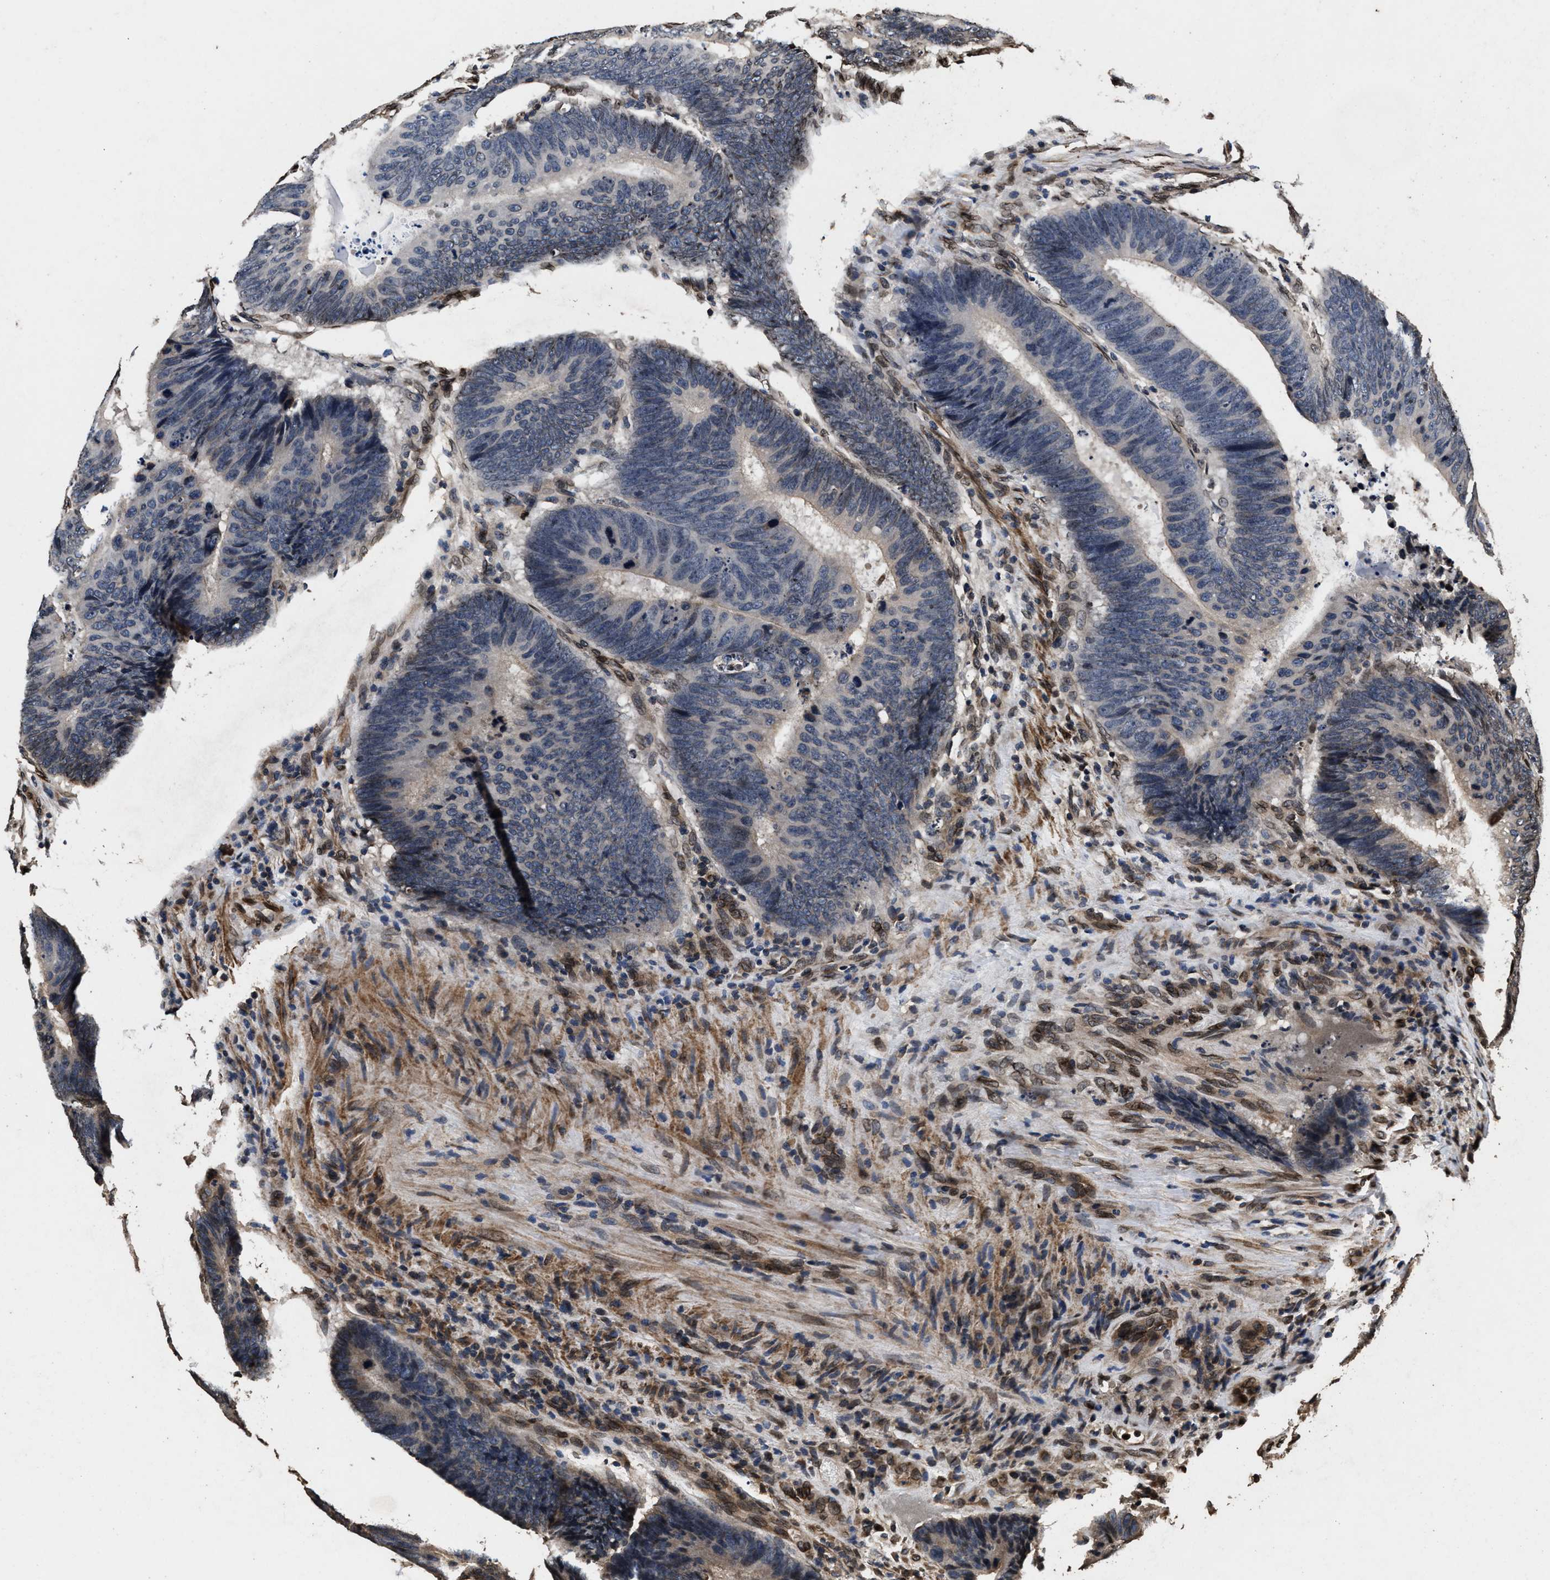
{"staining": {"intensity": "weak", "quantity": "<25%", "location": "cytoplasmic/membranous"}, "tissue": "colorectal cancer", "cell_type": "Tumor cells", "image_type": "cancer", "snomed": [{"axis": "morphology", "description": "Adenocarcinoma, NOS"}, {"axis": "topography", "description": "Colon"}], "caption": "Human colorectal cancer (adenocarcinoma) stained for a protein using immunohistochemistry (IHC) reveals no expression in tumor cells.", "gene": "ACCS", "patient": {"sex": "male", "age": 56}}